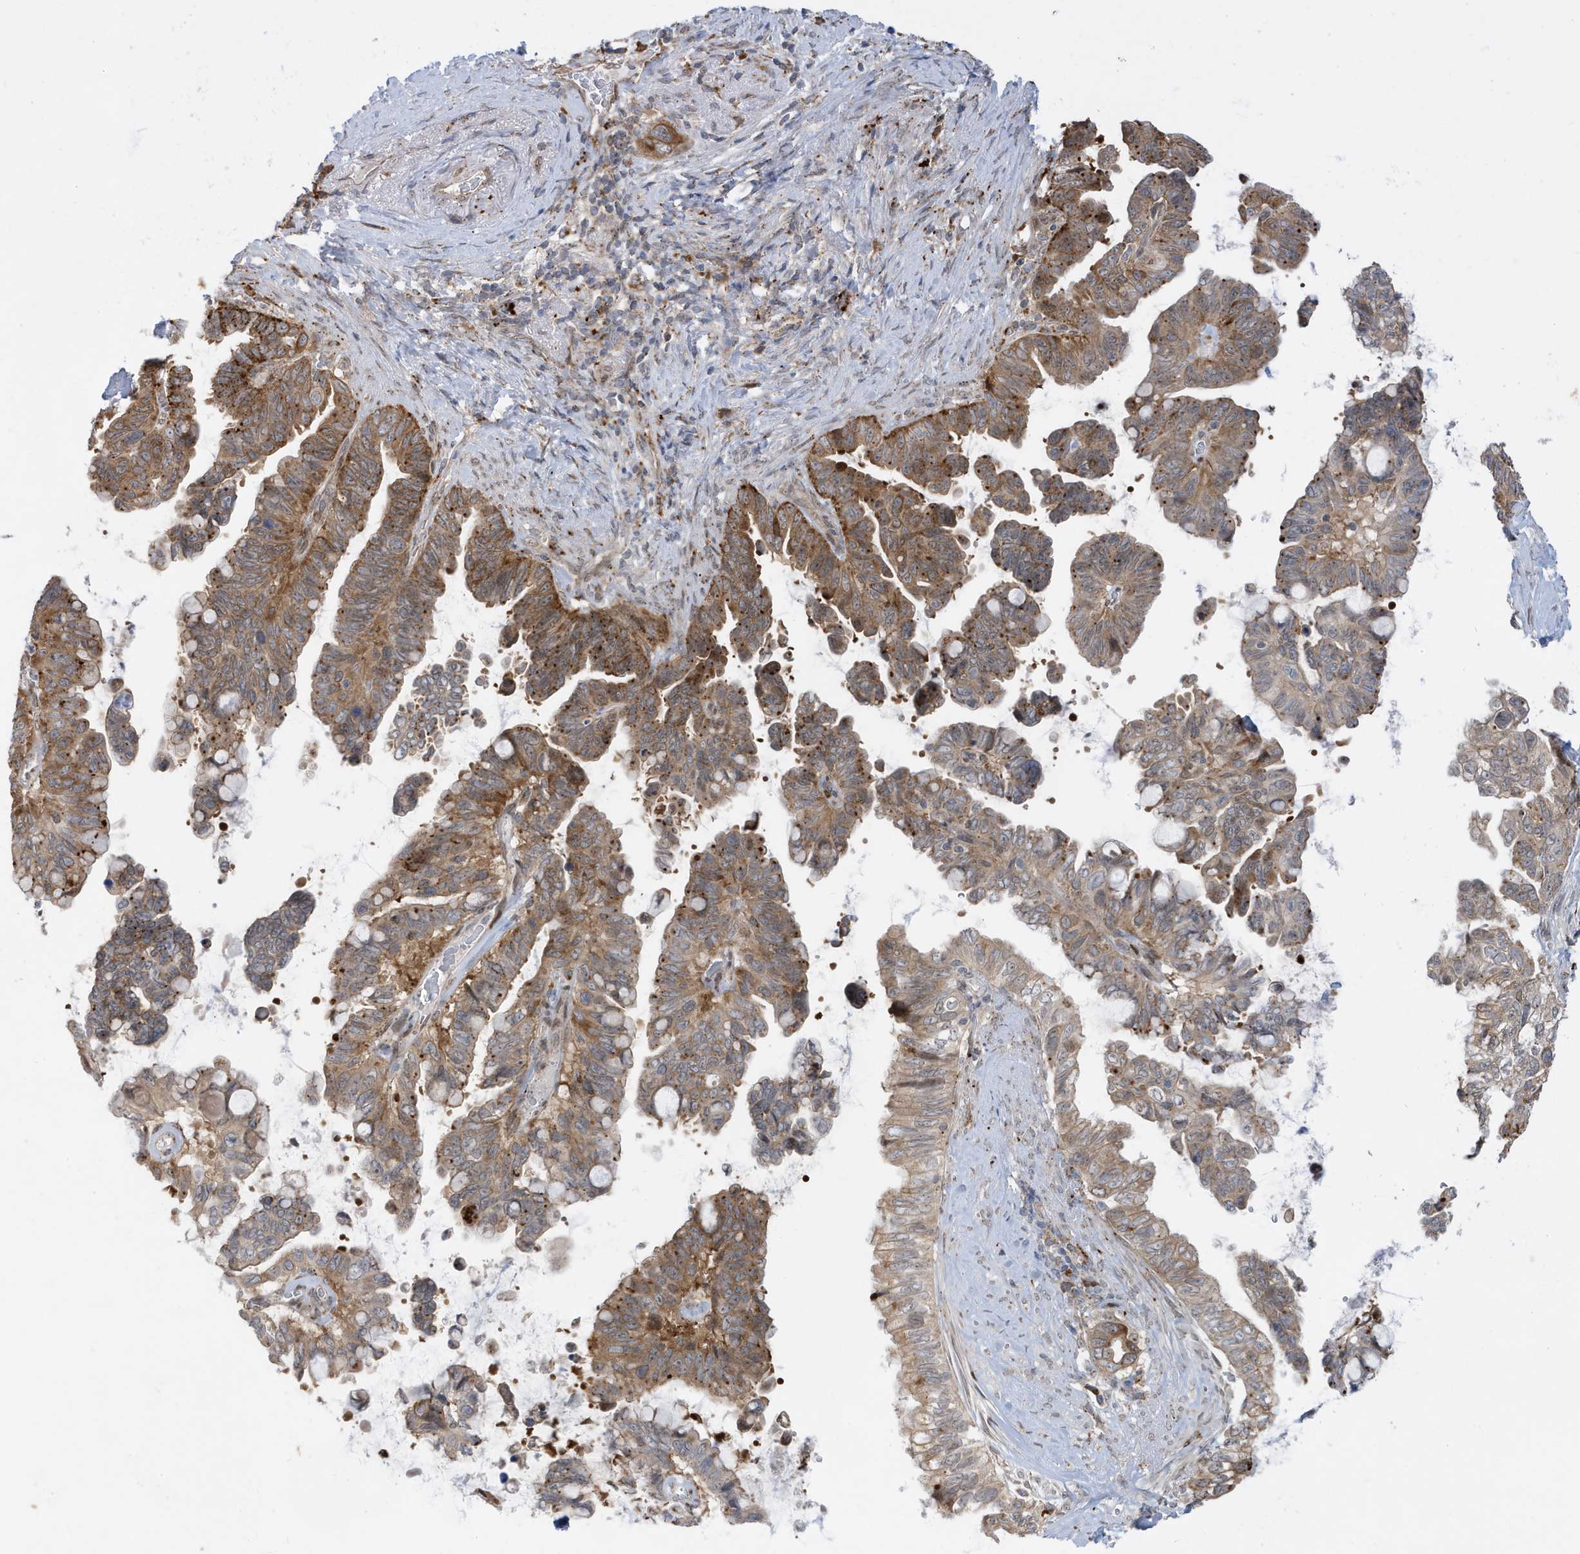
{"staining": {"intensity": "moderate", "quantity": ">75%", "location": "cytoplasmic/membranous"}, "tissue": "pancreatic cancer", "cell_type": "Tumor cells", "image_type": "cancer", "snomed": [{"axis": "morphology", "description": "Adenocarcinoma, NOS"}, {"axis": "topography", "description": "Pancreas"}], "caption": "Immunohistochemistry (IHC) micrograph of pancreatic cancer (adenocarcinoma) stained for a protein (brown), which shows medium levels of moderate cytoplasmic/membranous expression in about >75% of tumor cells.", "gene": "ZNF507", "patient": {"sex": "female", "age": 72}}